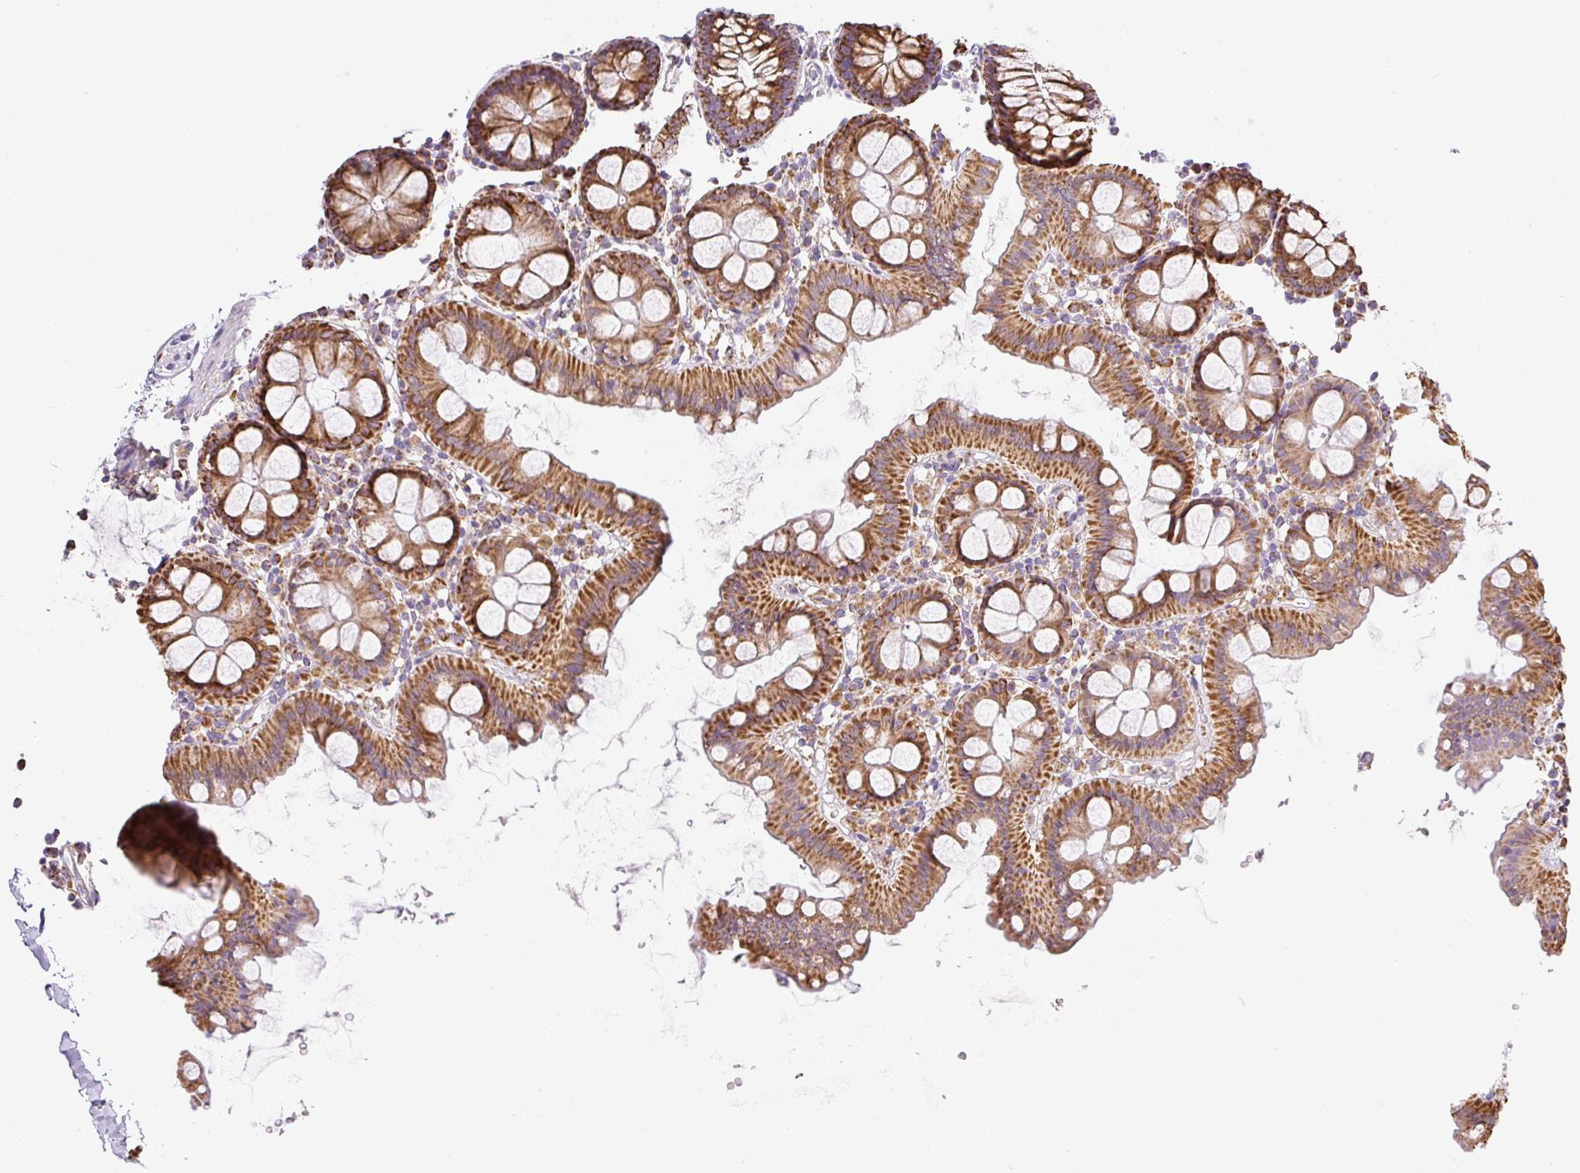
{"staining": {"intensity": "negative", "quantity": "none", "location": "none"}, "tissue": "colon", "cell_type": "Endothelial cells", "image_type": "normal", "snomed": [{"axis": "morphology", "description": "Normal tissue, NOS"}, {"axis": "topography", "description": "Colon"}], "caption": "This is an immunohistochemistry histopathology image of benign colon. There is no positivity in endothelial cells.", "gene": "DAAM2", "patient": {"sex": "male", "age": 75}}